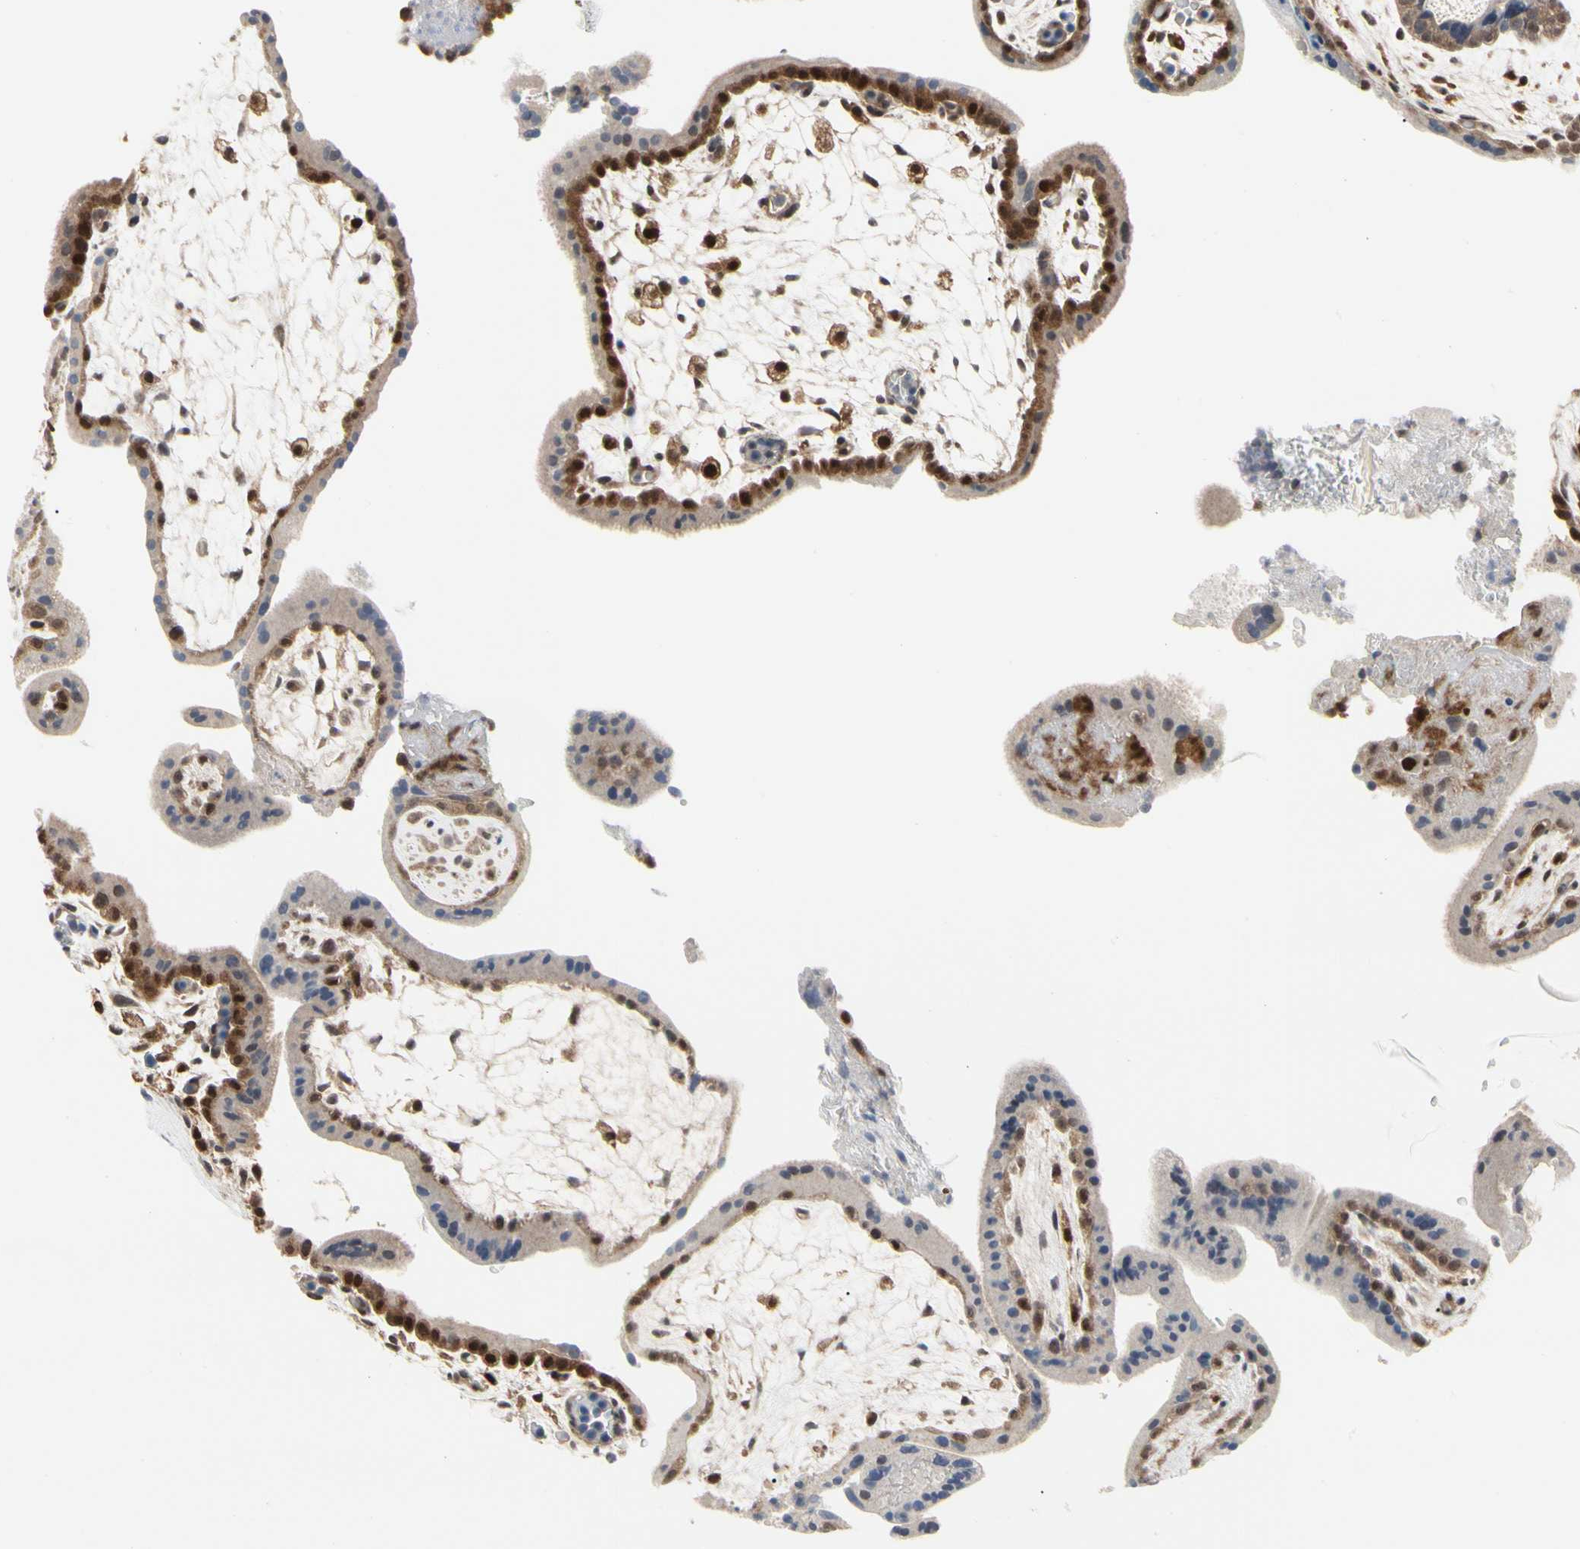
{"staining": {"intensity": "weak", "quantity": "25%-75%", "location": "cytoplasmic/membranous"}, "tissue": "placenta", "cell_type": "Decidual cells", "image_type": "normal", "snomed": [{"axis": "morphology", "description": "Normal tissue, NOS"}, {"axis": "topography", "description": "Placenta"}], "caption": "DAB (3,3'-diaminobenzidine) immunohistochemical staining of benign human placenta displays weak cytoplasmic/membranous protein staining in approximately 25%-75% of decidual cells.", "gene": "CDK5", "patient": {"sex": "female", "age": 35}}